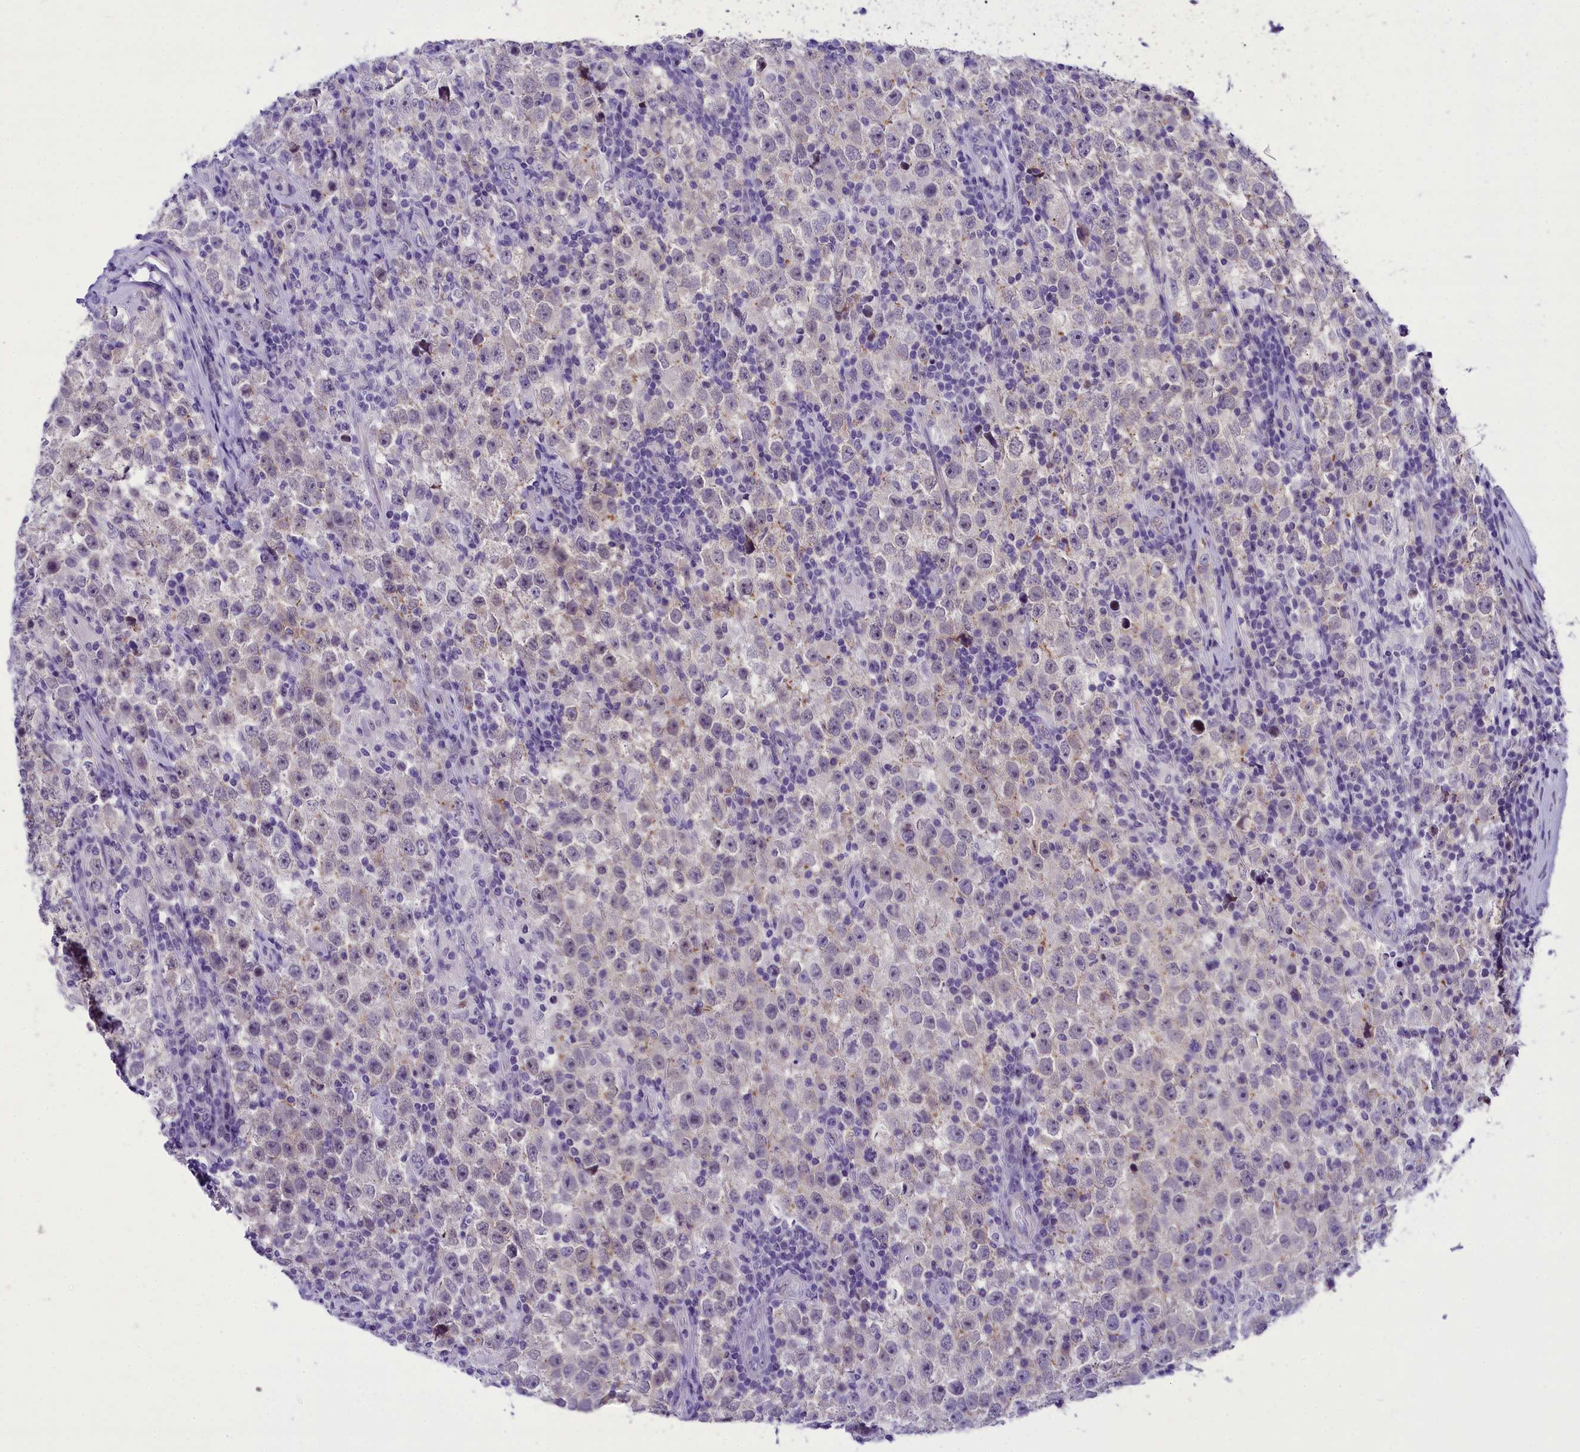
{"staining": {"intensity": "negative", "quantity": "none", "location": "none"}, "tissue": "testis cancer", "cell_type": "Tumor cells", "image_type": "cancer", "snomed": [{"axis": "morphology", "description": "Normal tissue, NOS"}, {"axis": "morphology", "description": "Urothelial carcinoma, High grade"}, {"axis": "morphology", "description": "Seminoma, NOS"}, {"axis": "morphology", "description": "Carcinoma, Embryonal, NOS"}, {"axis": "topography", "description": "Urinary bladder"}, {"axis": "topography", "description": "Testis"}], "caption": "DAB immunohistochemical staining of seminoma (testis) shows no significant positivity in tumor cells.", "gene": "PRR15", "patient": {"sex": "male", "age": 41}}